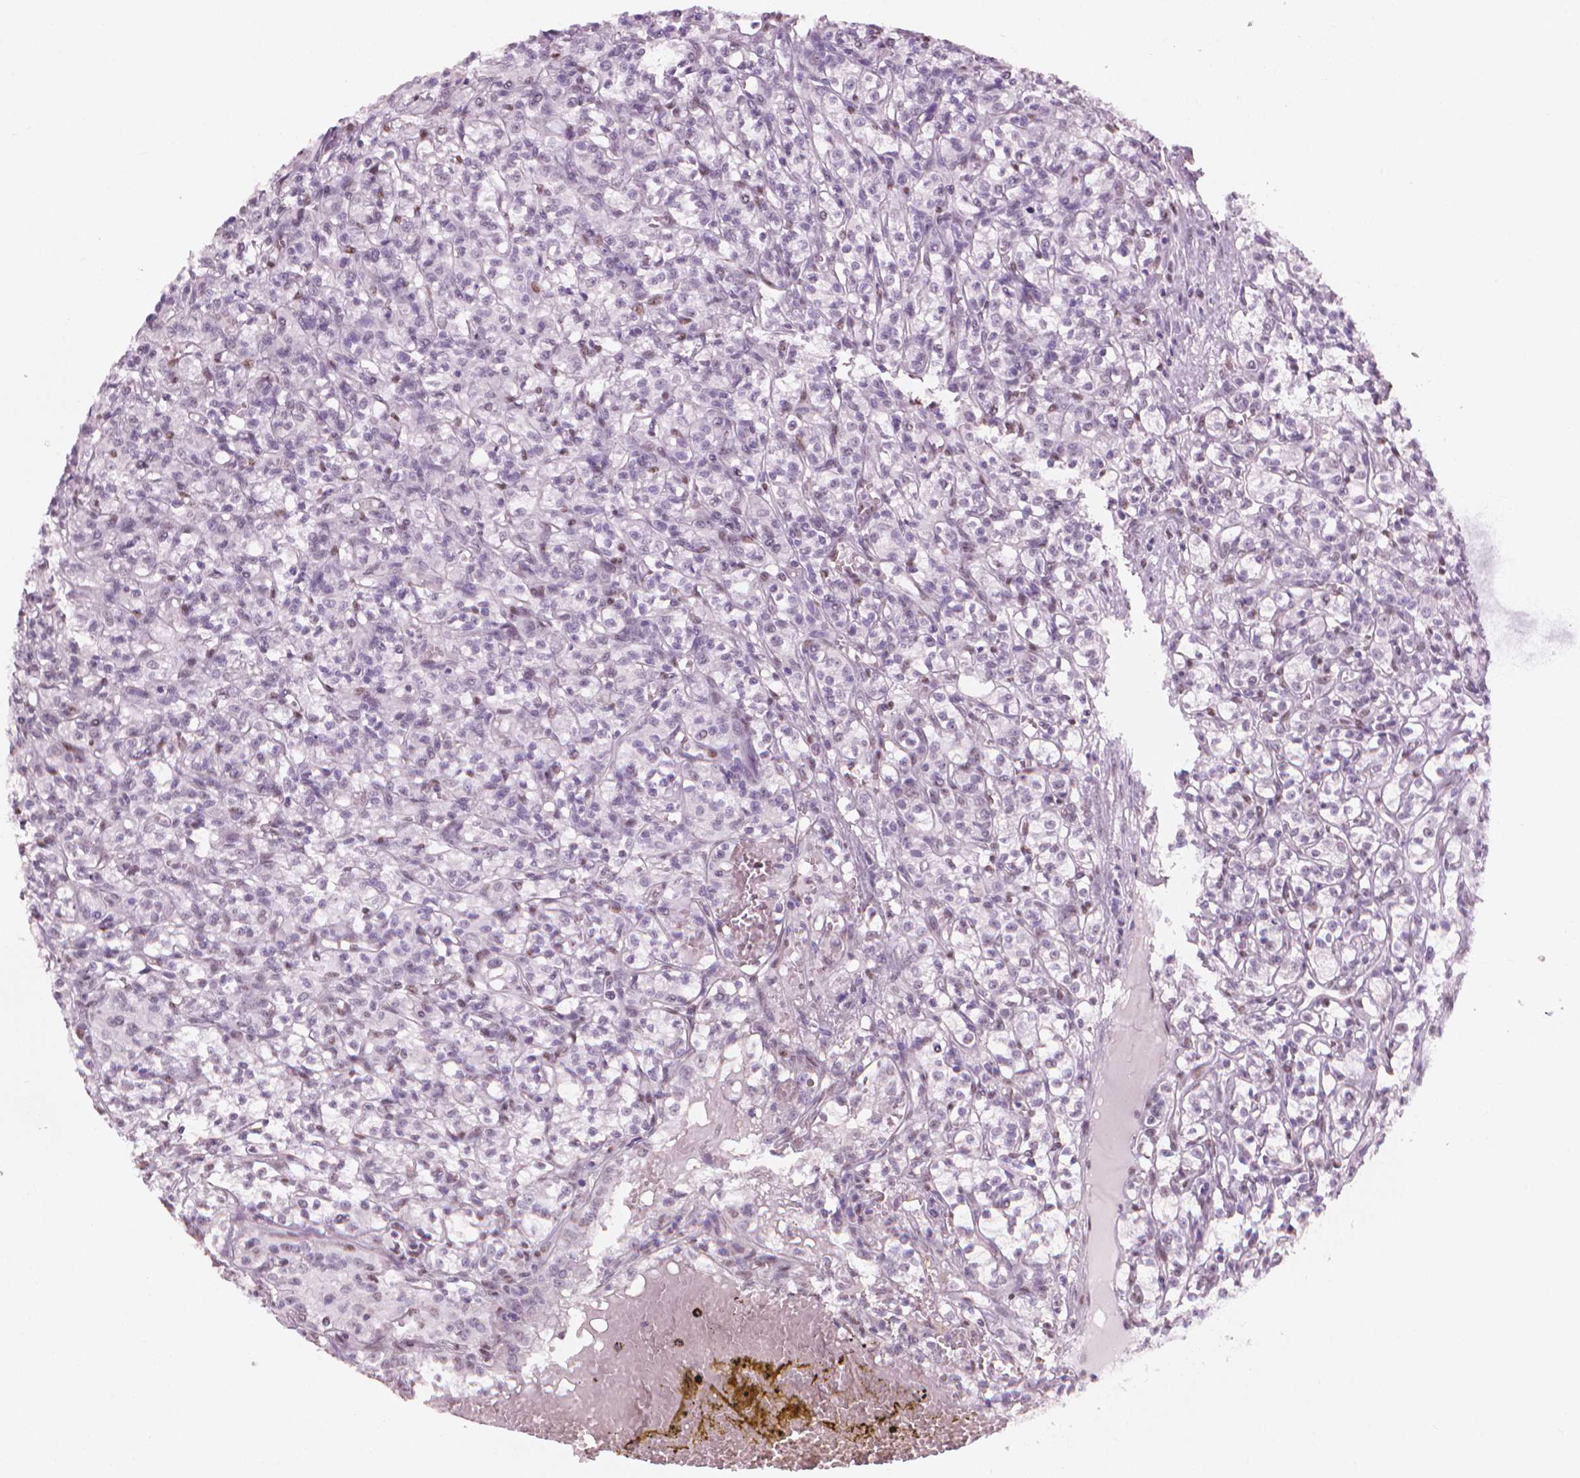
{"staining": {"intensity": "negative", "quantity": "none", "location": "none"}, "tissue": "renal cancer", "cell_type": "Tumor cells", "image_type": "cancer", "snomed": [{"axis": "morphology", "description": "Adenocarcinoma, NOS"}, {"axis": "topography", "description": "Kidney"}], "caption": "Tumor cells show no significant protein positivity in renal cancer.", "gene": "PIAS2", "patient": {"sex": "male", "age": 36}}